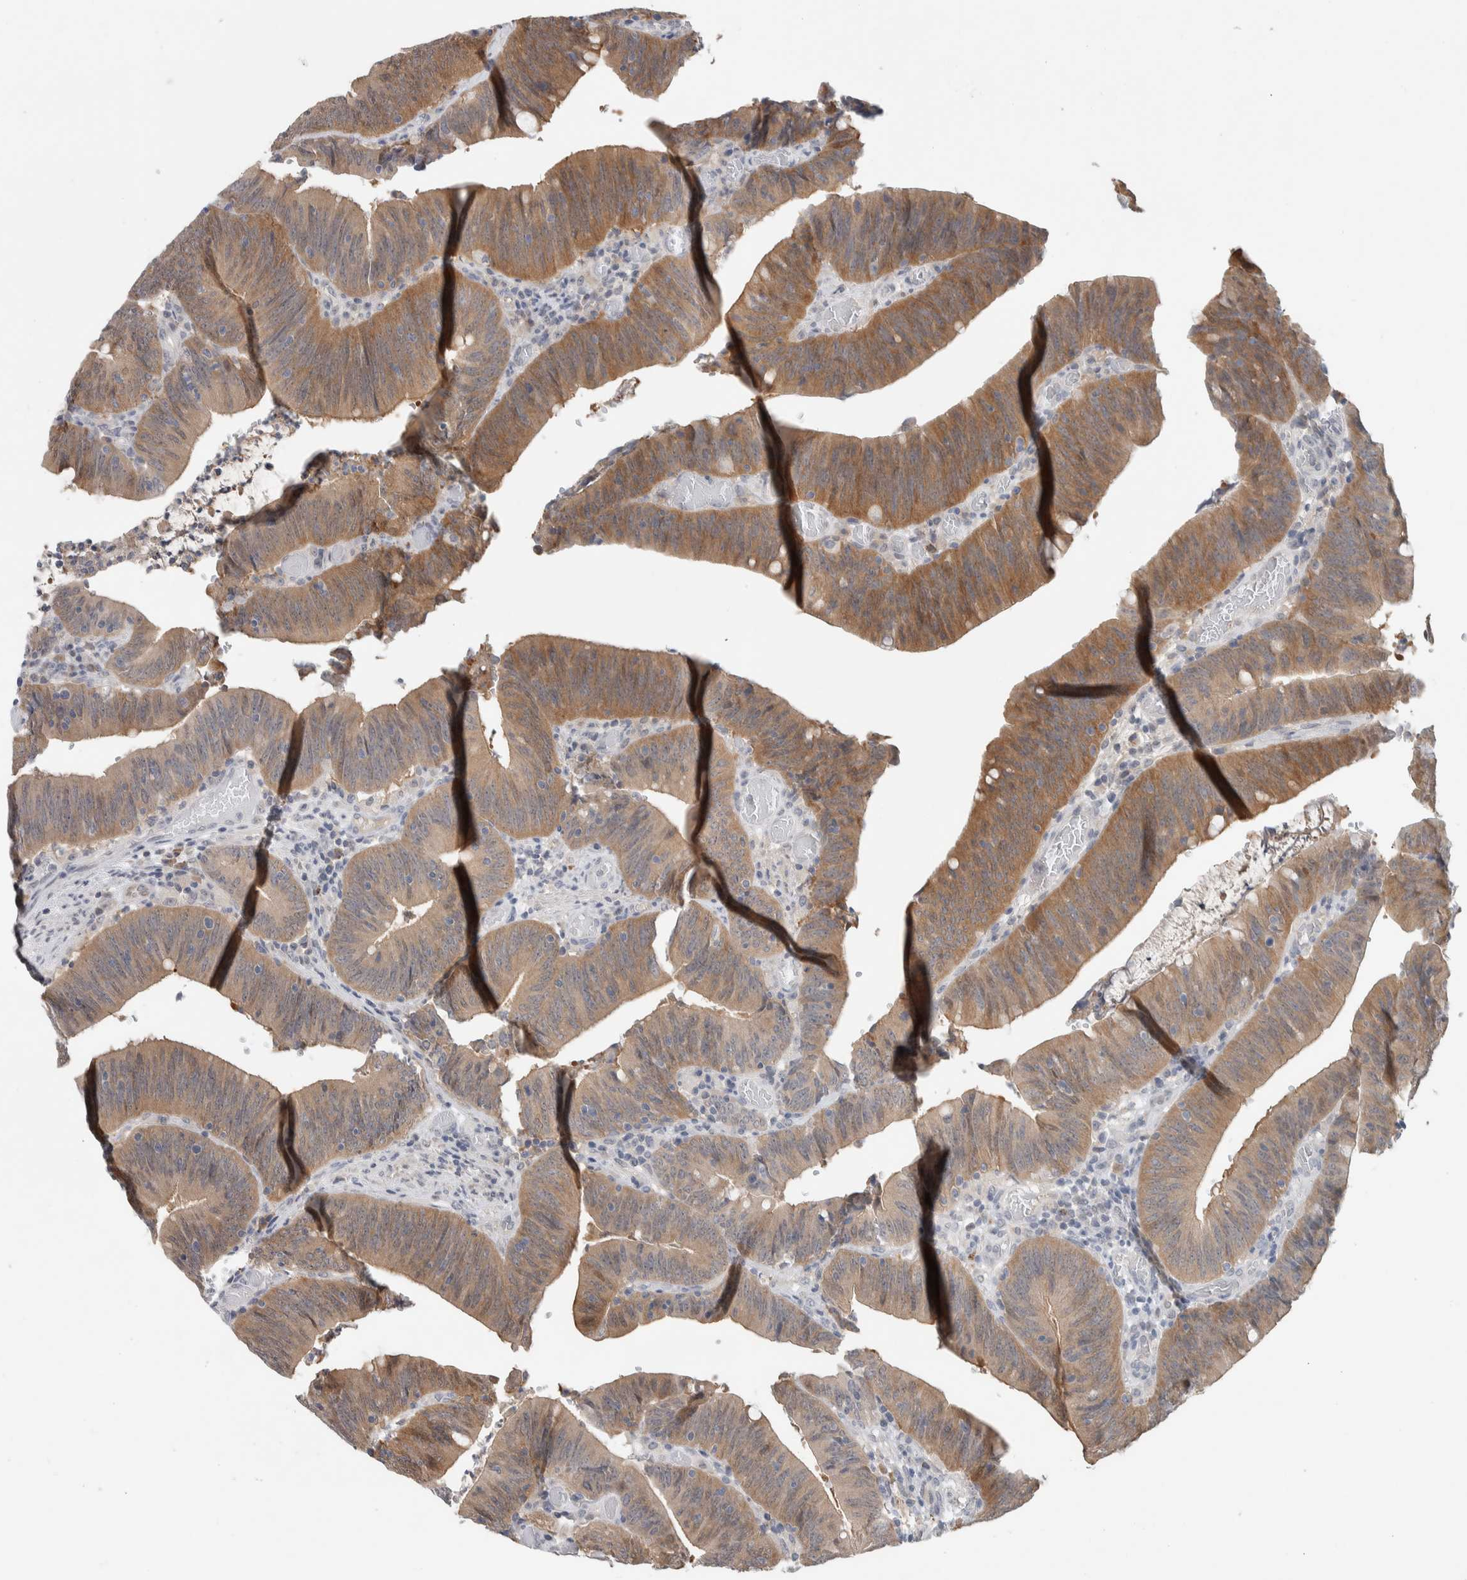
{"staining": {"intensity": "moderate", "quantity": ">75%", "location": "cytoplasmic/membranous"}, "tissue": "colorectal cancer", "cell_type": "Tumor cells", "image_type": "cancer", "snomed": [{"axis": "morphology", "description": "Normal tissue, NOS"}, {"axis": "morphology", "description": "Adenocarcinoma, NOS"}, {"axis": "topography", "description": "Rectum"}], "caption": "Immunohistochemical staining of adenocarcinoma (colorectal) shows medium levels of moderate cytoplasmic/membranous protein positivity in about >75% of tumor cells.", "gene": "DEPTOR", "patient": {"sex": "female", "age": 66}}